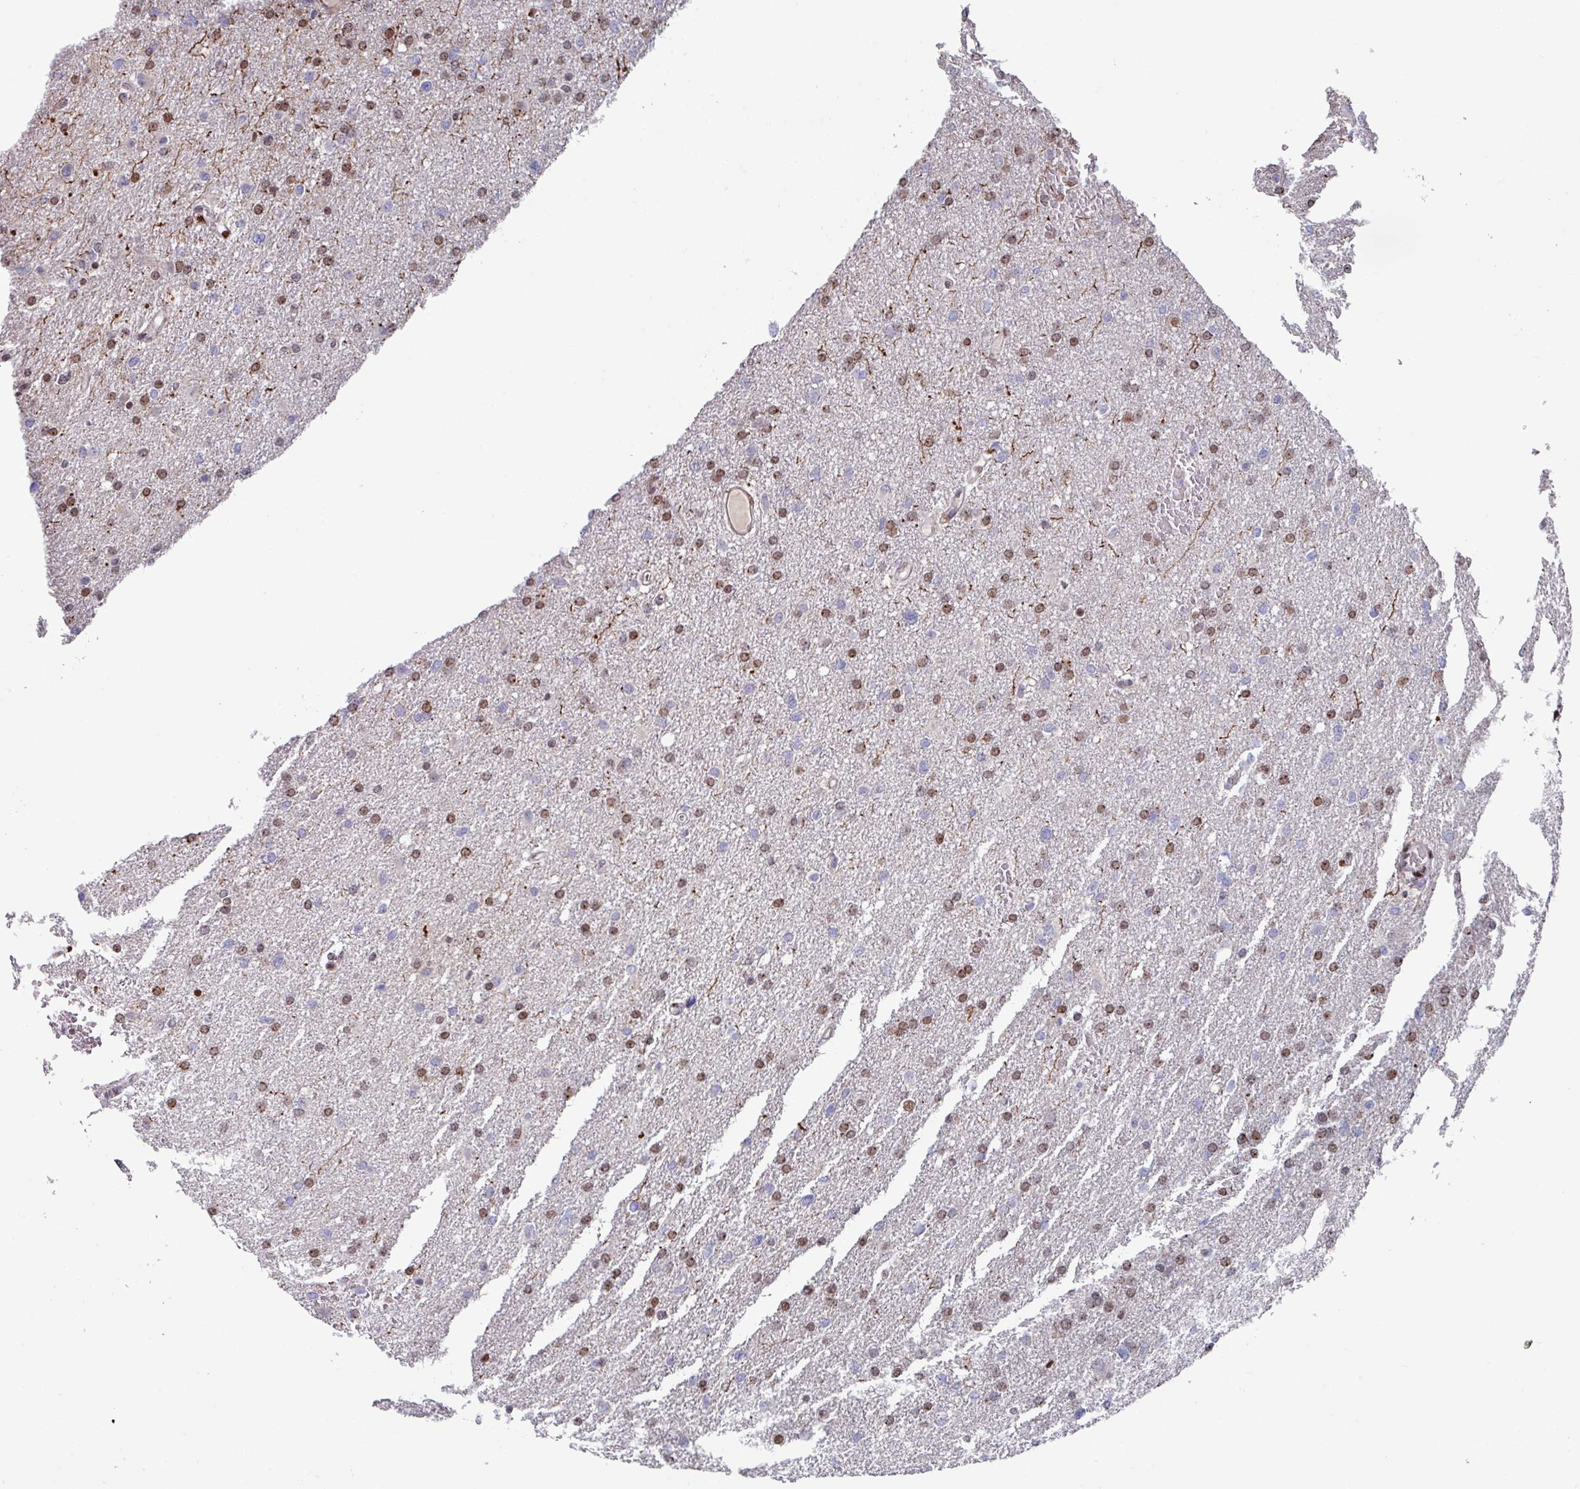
{"staining": {"intensity": "moderate", "quantity": ">75%", "location": "nuclear"}, "tissue": "glioma", "cell_type": "Tumor cells", "image_type": "cancer", "snomed": [{"axis": "morphology", "description": "Glioma, malignant, High grade"}, {"axis": "topography", "description": "Cerebral cortex"}], "caption": "An image of glioma stained for a protein reveals moderate nuclear brown staining in tumor cells. Ihc stains the protein in brown and the nuclei are stained blue.", "gene": "CBX7", "patient": {"sex": "female", "age": 36}}